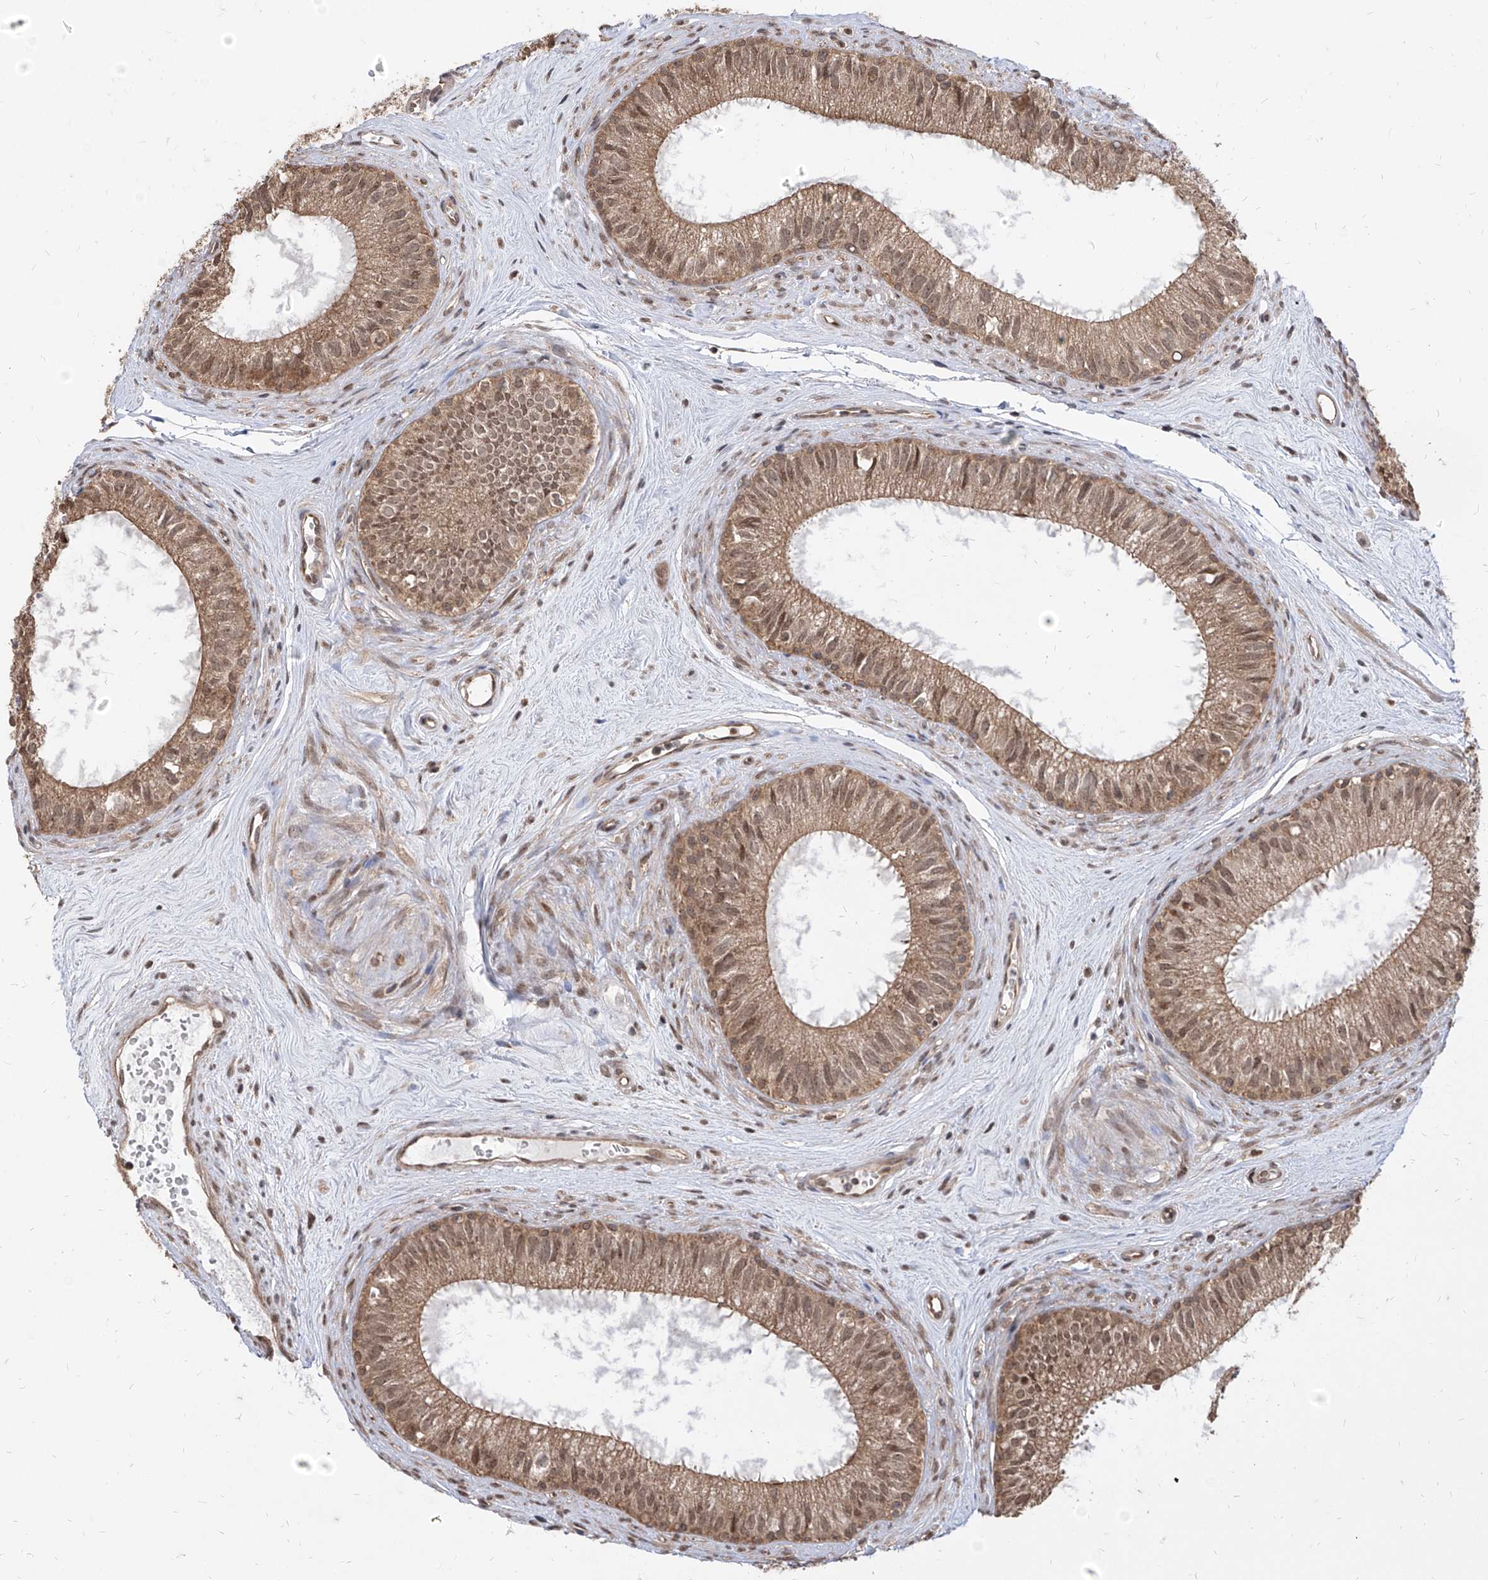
{"staining": {"intensity": "moderate", "quantity": ">75%", "location": "cytoplasmic/membranous,nuclear"}, "tissue": "epididymis", "cell_type": "Glandular cells", "image_type": "normal", "snomed": [{"axis": "morphology", "description": "Normal tissue, NOS"}, {"axis": "topography", "description": "Epididymis"}], "caption": "Protein expression by immunohistochemistry (IHC) demonstrates moderate cytoplasmic/membranous,nuclear positivity in approximately >75% of glandular cells in benign epididymis.", "gene": "C8orf82", "patient": {"sex": "male", "age": 71}}